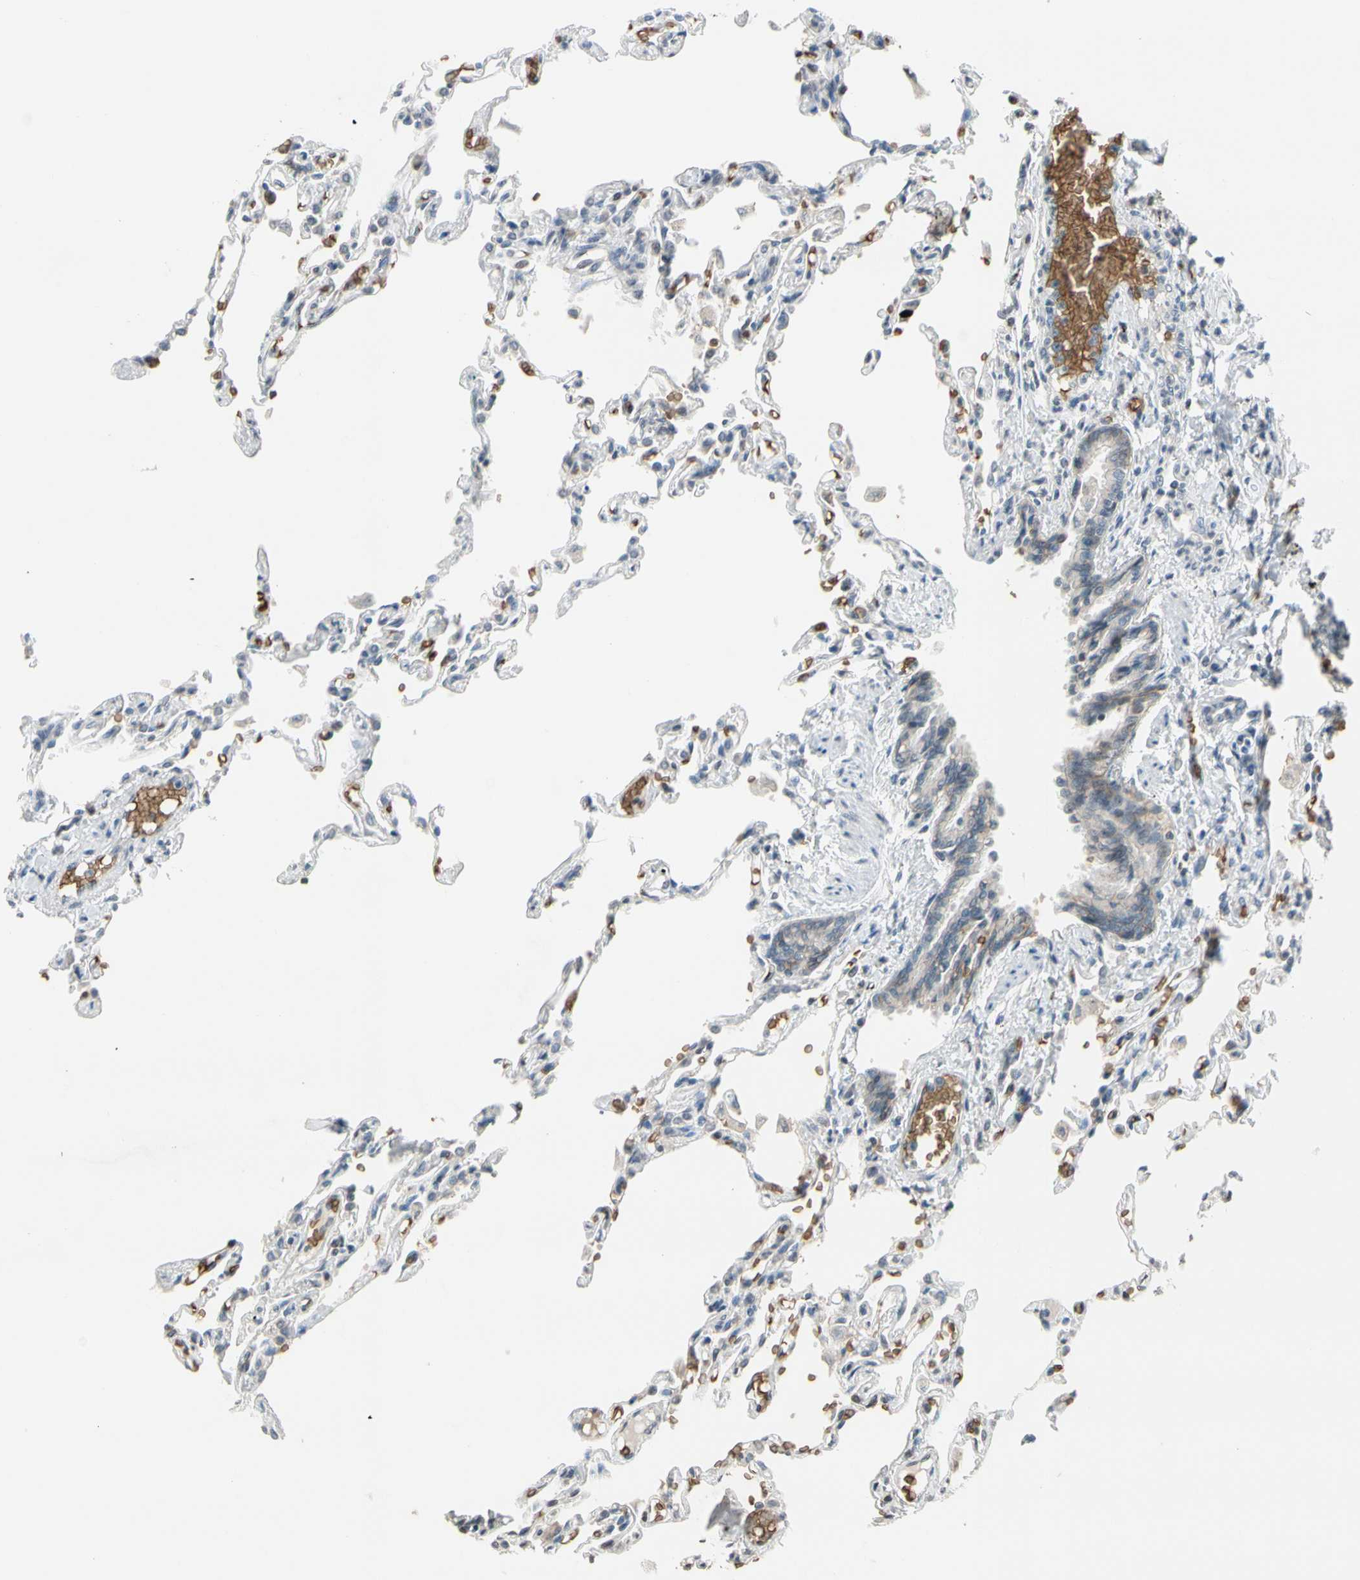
{"staining": {"intensity": "weak", "quantity": "25%-75%", "location": "cytoplasmic/membranous"}, "tissue": "lung", "cell_type": "Alveolar cells", "image_type": "normal", "snomed": [{"axis": "morphology", "description": "Normal tissue, NOS"}, {"axis": "topography", "description": "Lung"}], "caption": "Immunohistochemical staining of normal human lung demonstrates weak cytoplasmic/membranous protein expression in approximately 25%-75% of alveolar cells.", "gene": "GYPC", "patient": {"sex": "male", "age": 21}}